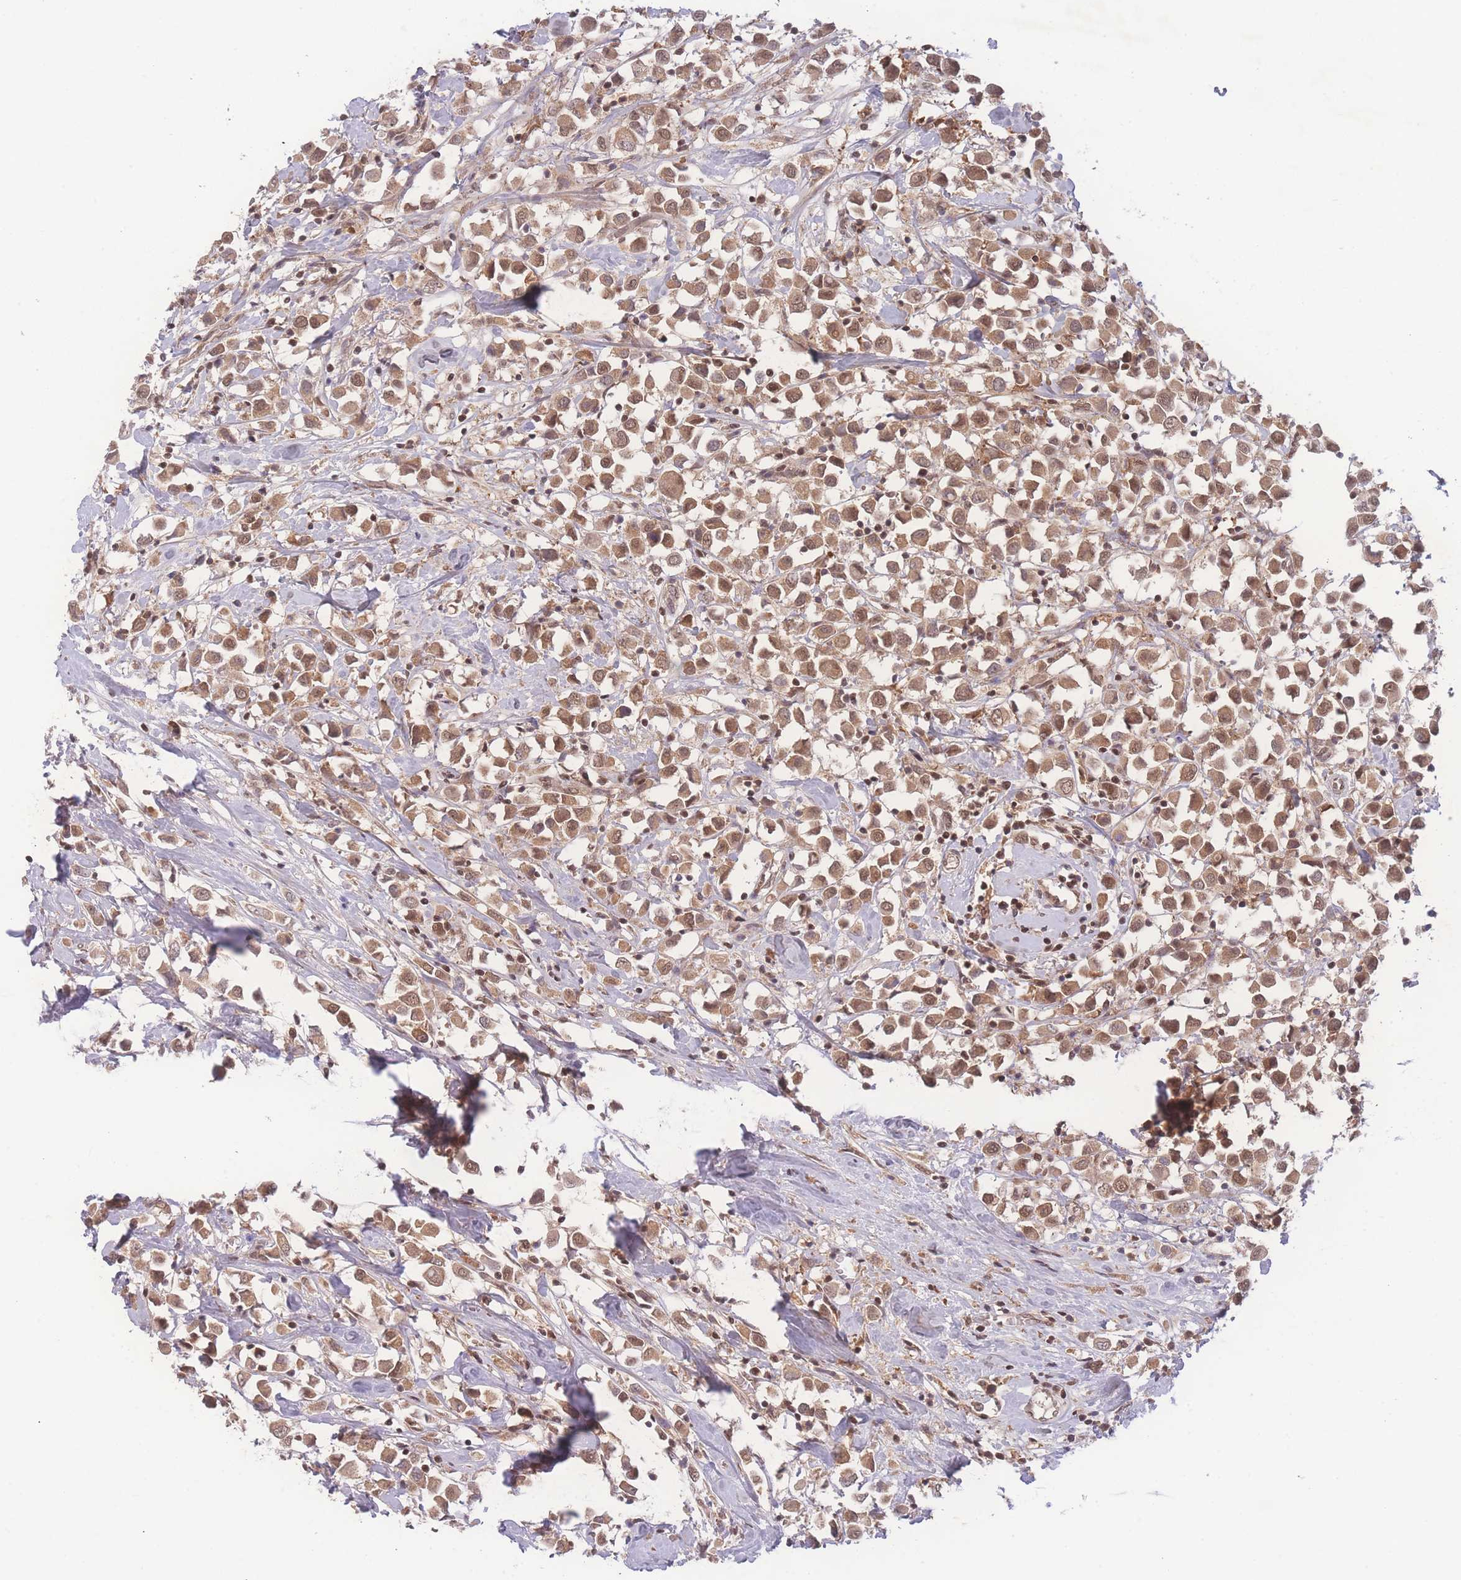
{"staining": {"intensity": "moderate", "quantity": ">75%", "location": "cytoplasmic/membranous,nuclear"}, "tissue": "breast cancer", "cell_type": "Tumor cells", "image_type": "cancer", "snomed": [{"axis": "morphology", "description": "Duct carcinoma"}, {"axis": "topography", "description": "Breast"}], "caption": "Breast cancer was stained to show a protein in brown. There is medium levels of moderate cytoplasmic/membranous and nuclear positivity in approximately >75% of tumor cells.", "gene": "RAVER1", "patient": {"sex": "female", "age": 61}}